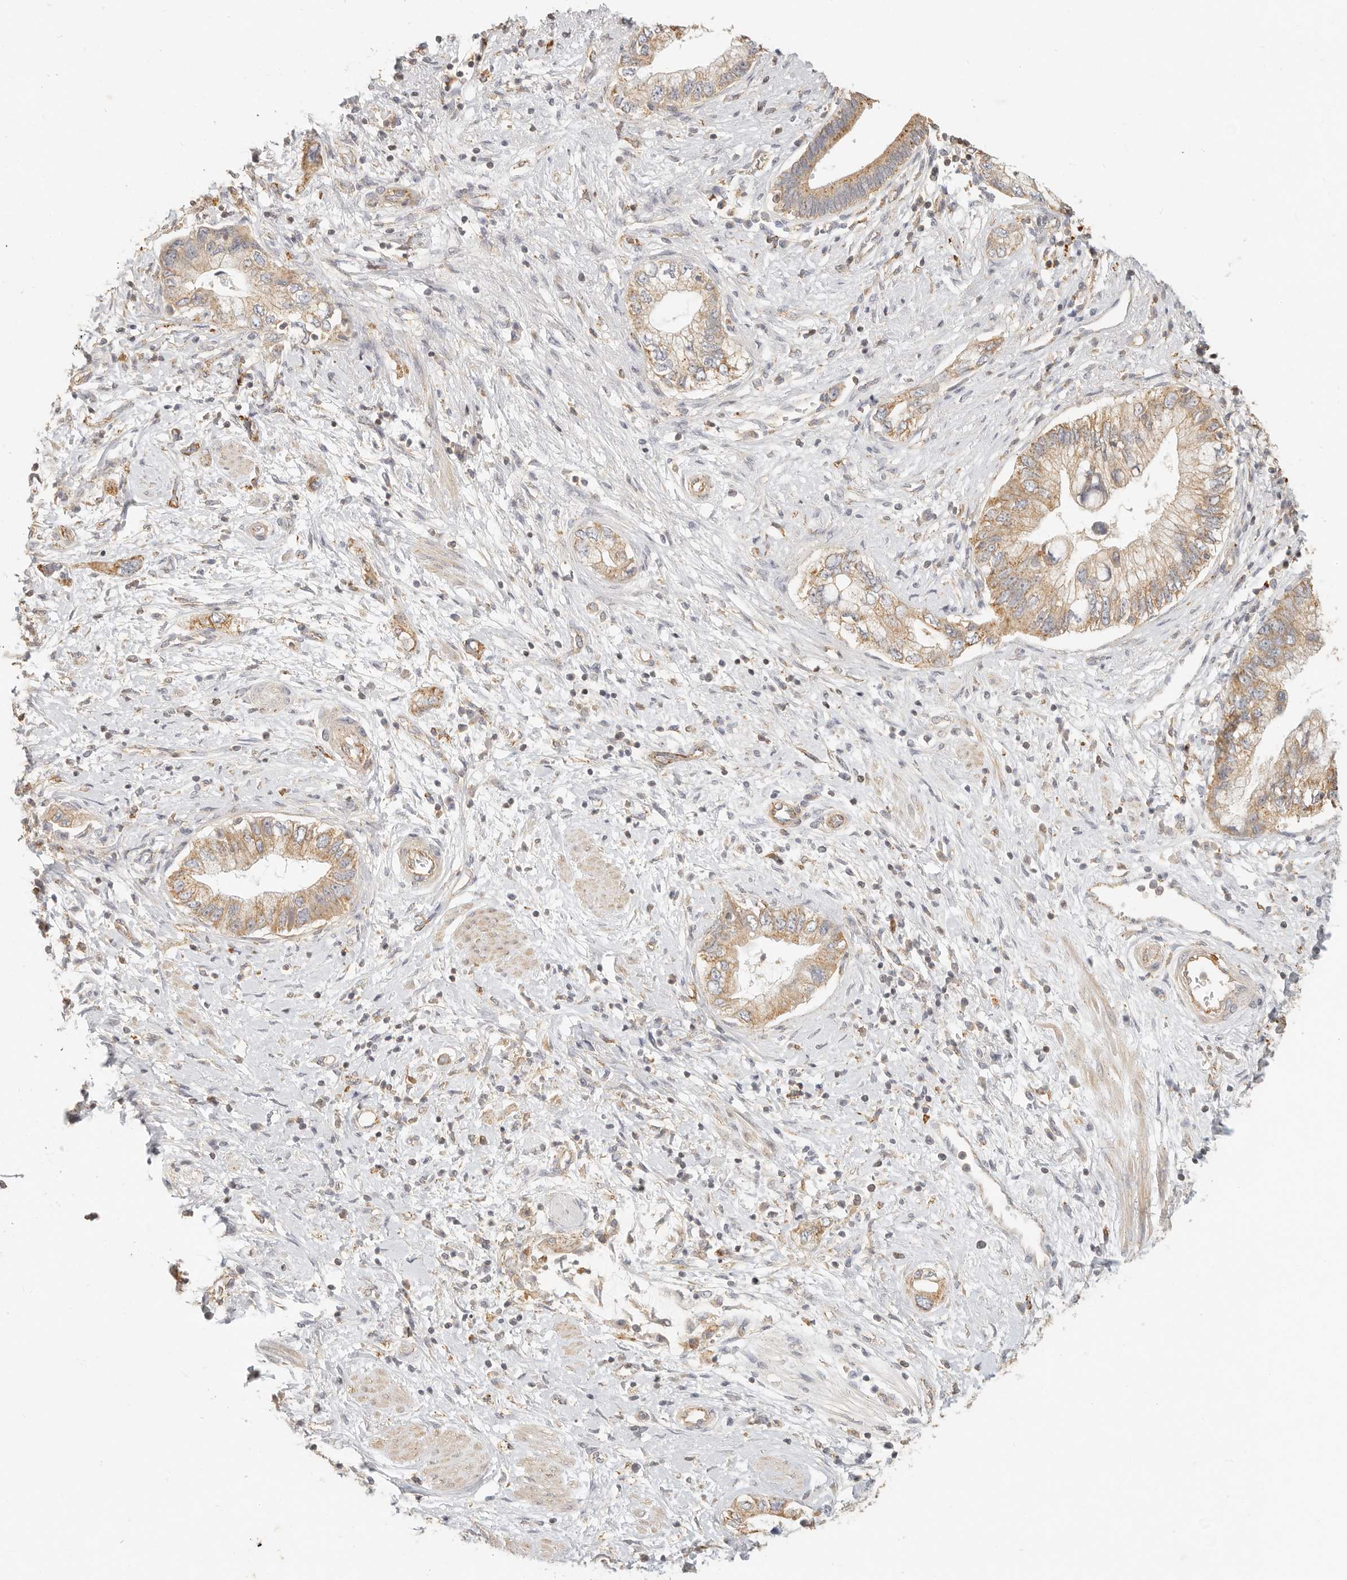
{"staining": {"intensity": "moderate", "quantity": ">75%", "location": "cytoplasmic/membranous"}, "tissue": "pancreatic cancer", "cell_type": "Tumor cells", "image_type": "cancer", "snomed": [{"axis": "morphology", "description": "Adenocarcinoma, NOS"}, {"axis": "topography", "description": "Pancreas"}], "caption": "Immunohistochemical staining of human pancreatic cancer (adenocarcinoma) exhibits medium levels of moderate cytoplasmic/membranous expression in about >75% of tumor cells.", "gene": "CNMD", "patient": {"sex": "female", "age": 73}}